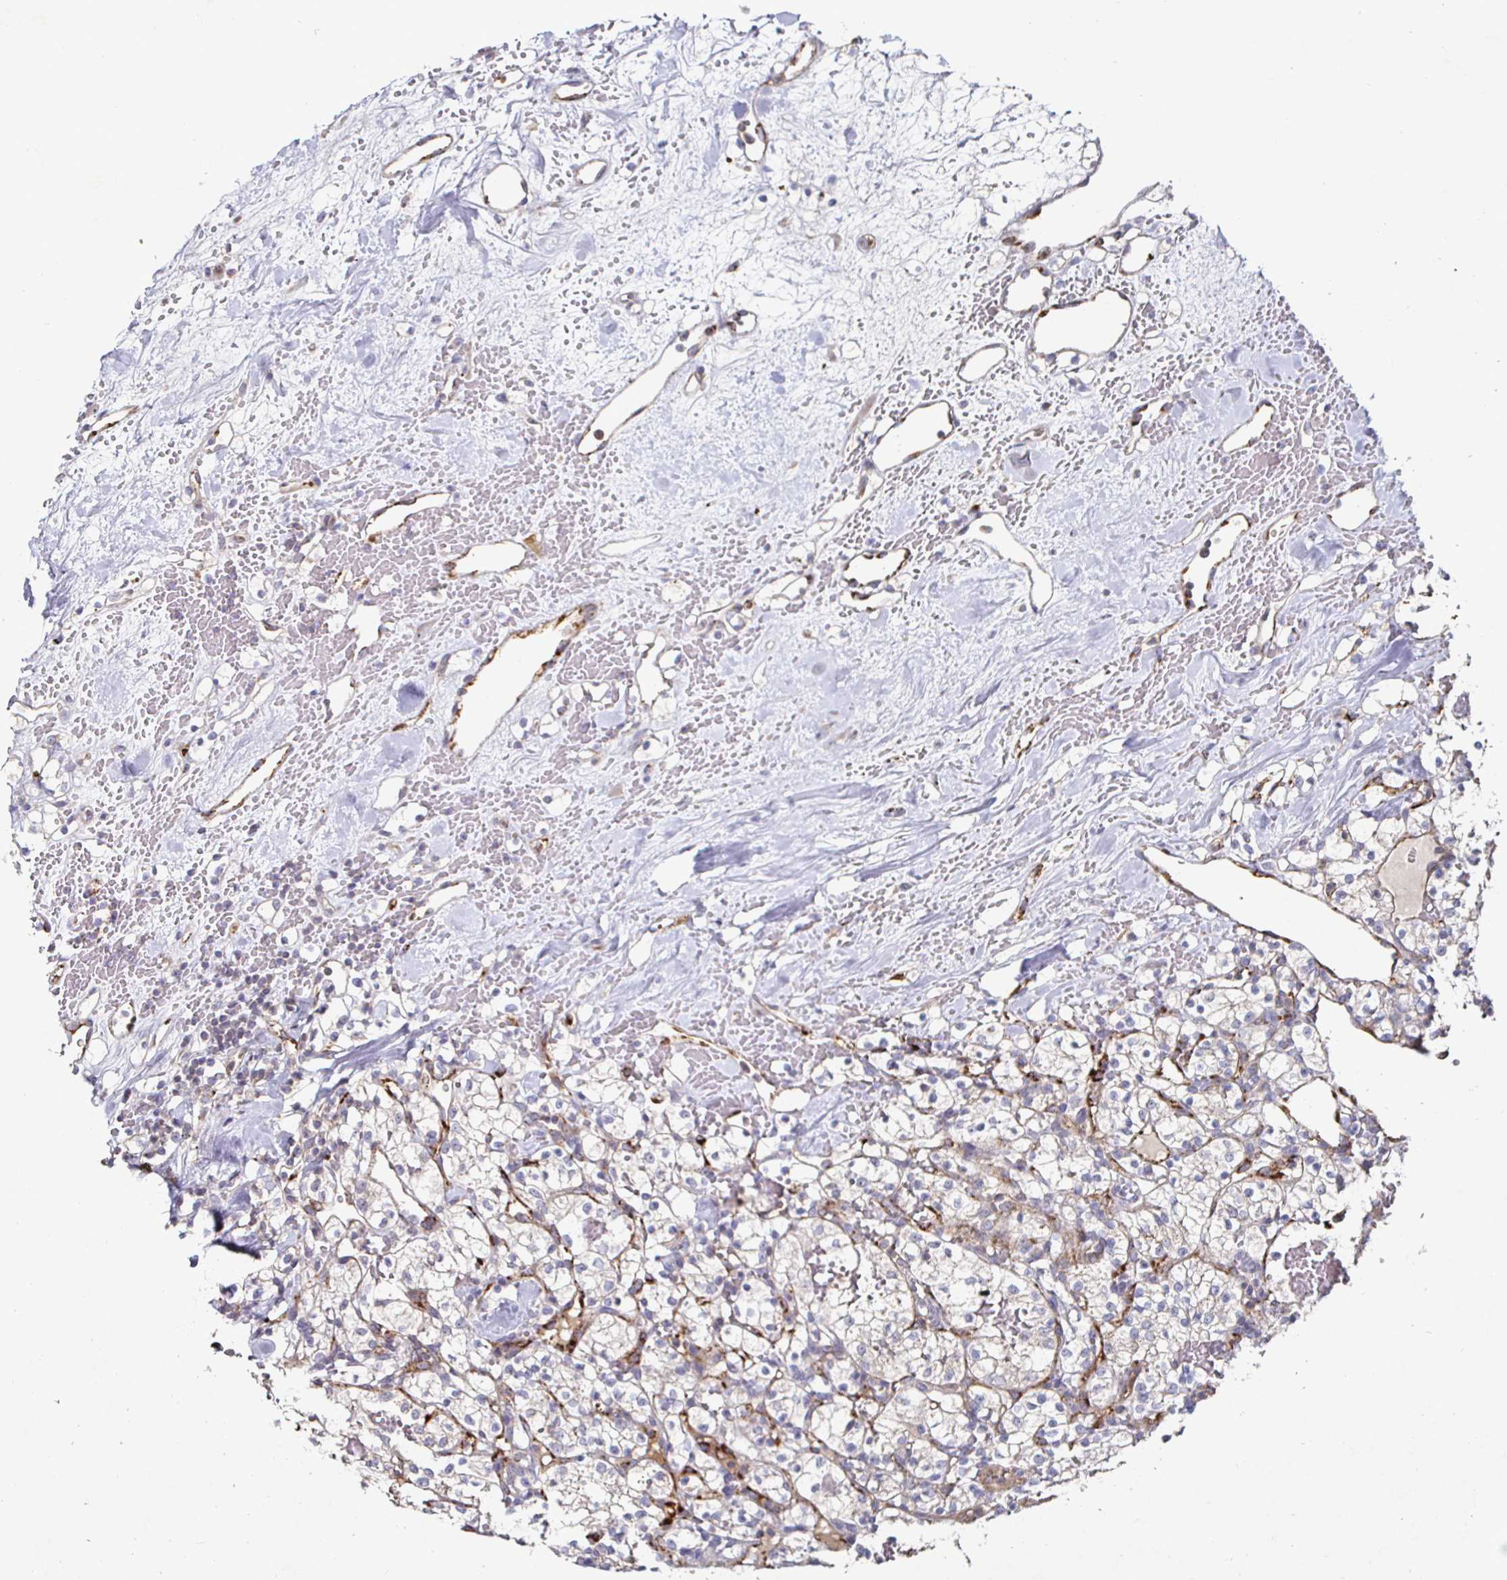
{"staining": {"intensity": "negative", "quantity": "none", "location": "none"}, "tissue": "renal cancer", "cell_type": "Tumor cells", "image_type": "cancer", "snomed": [{"axis": "morphology", "description": "Adenocarcinoma, NOS"}, {"axis": "topography", "description": "Kidney"}], "caption": "IHC image of neoplastic tissue: human renal cancer stained with DAB (3,3'-diaminobenzidine) shows no significant protein expression in tumor cells.", "gene": "NRSN1", "patient": {"sex": "female", "age": 60}}